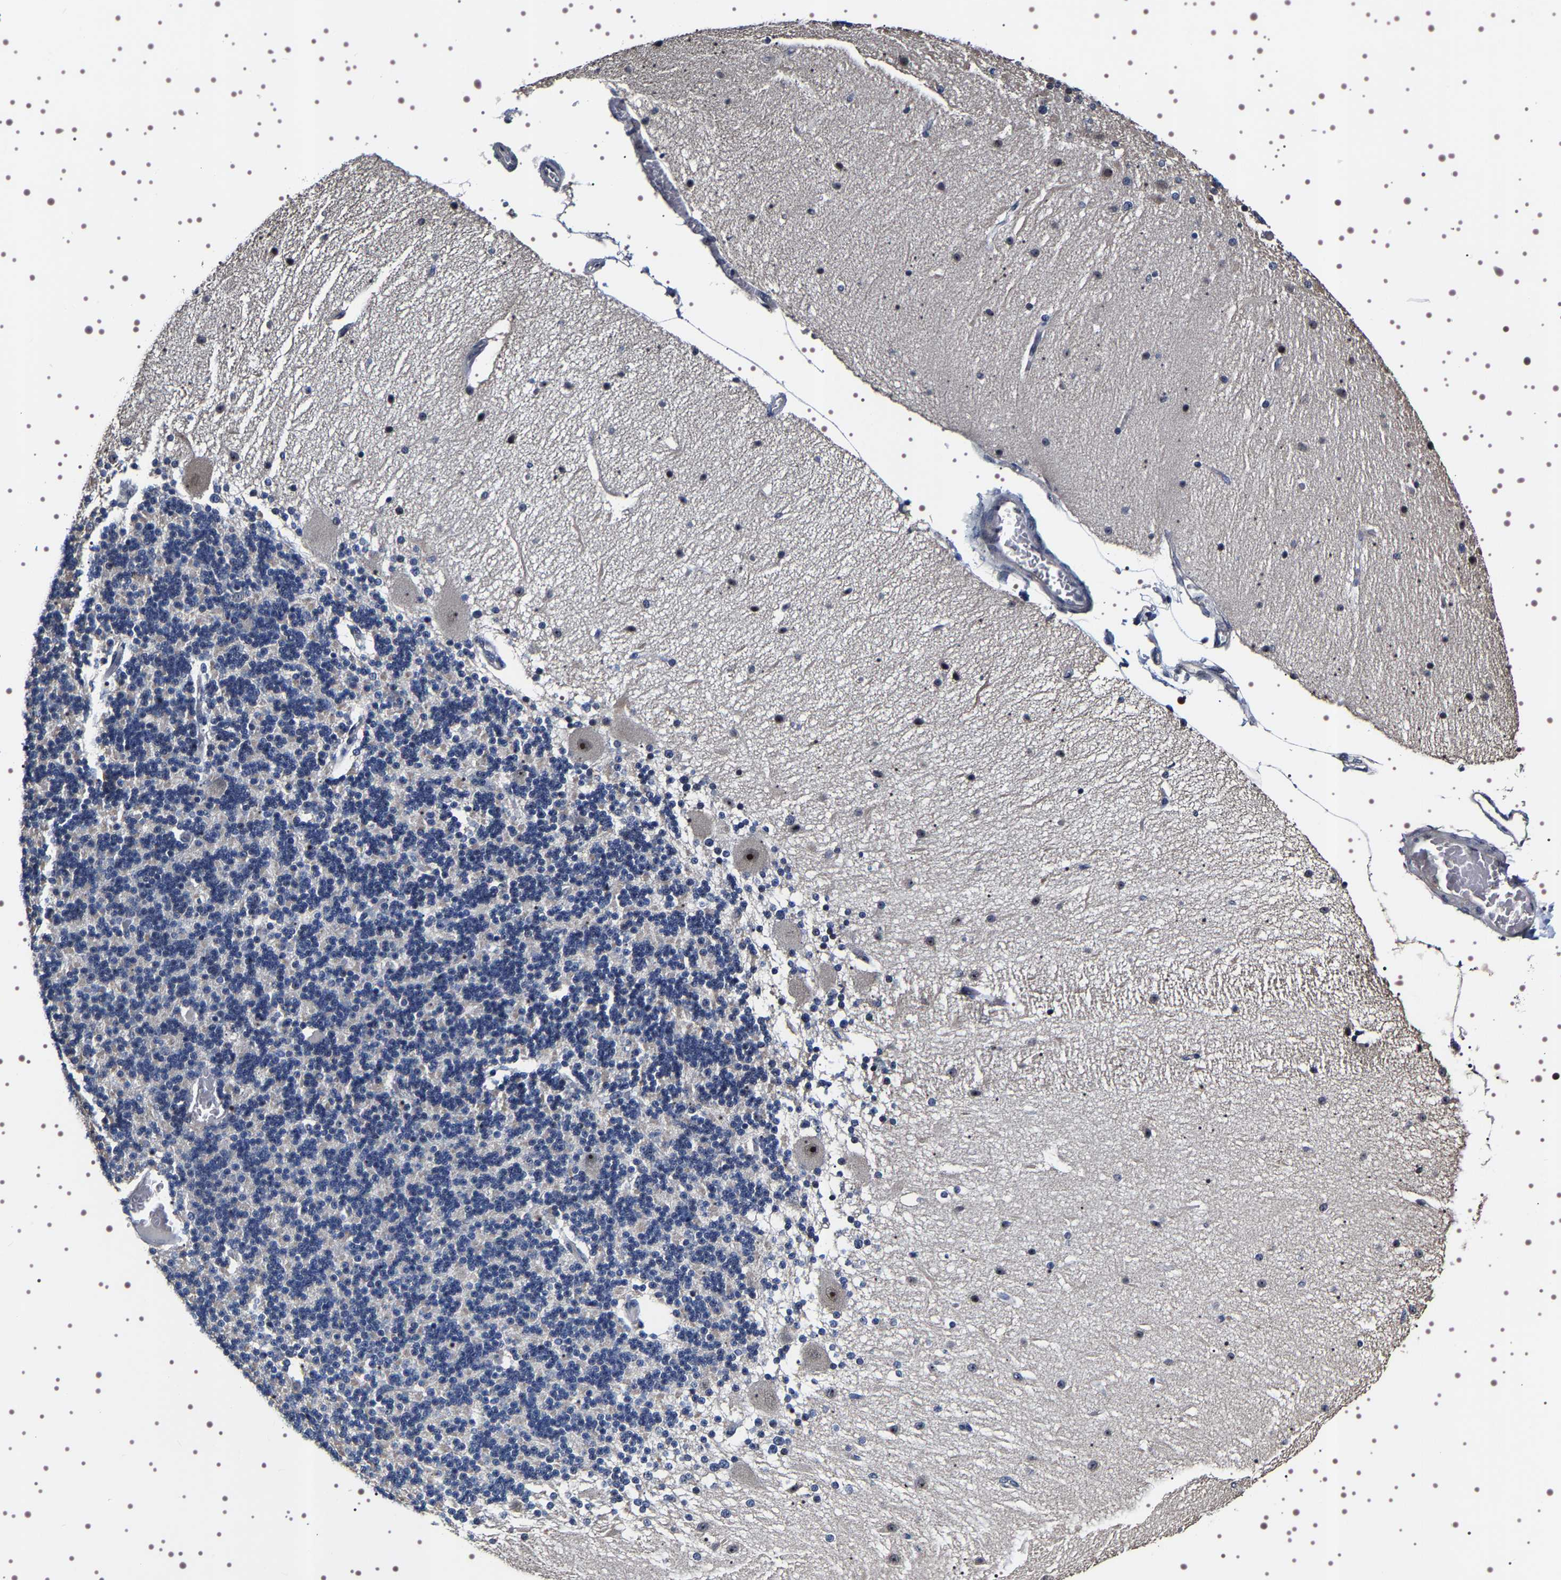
{"staining": {"intensity": "negative", "quantity": "none", "location": "none"}, "tissue": "cerebellum", "cell_type": "Cells in granular layer", "image_type": "normal", "snomed": [{"axis": "morphology", "description": "Normal tissue, NOS"}, {"axis": "topography", "description": "Cerebellum"}], "caption": "This is a image of immunohistochemistry (IHC) staining of unremarkable cerebellum, which shows no staining in cells in granular layer.", "gene": "GNL3", "patient": {"sex": "female", "age": 54}}